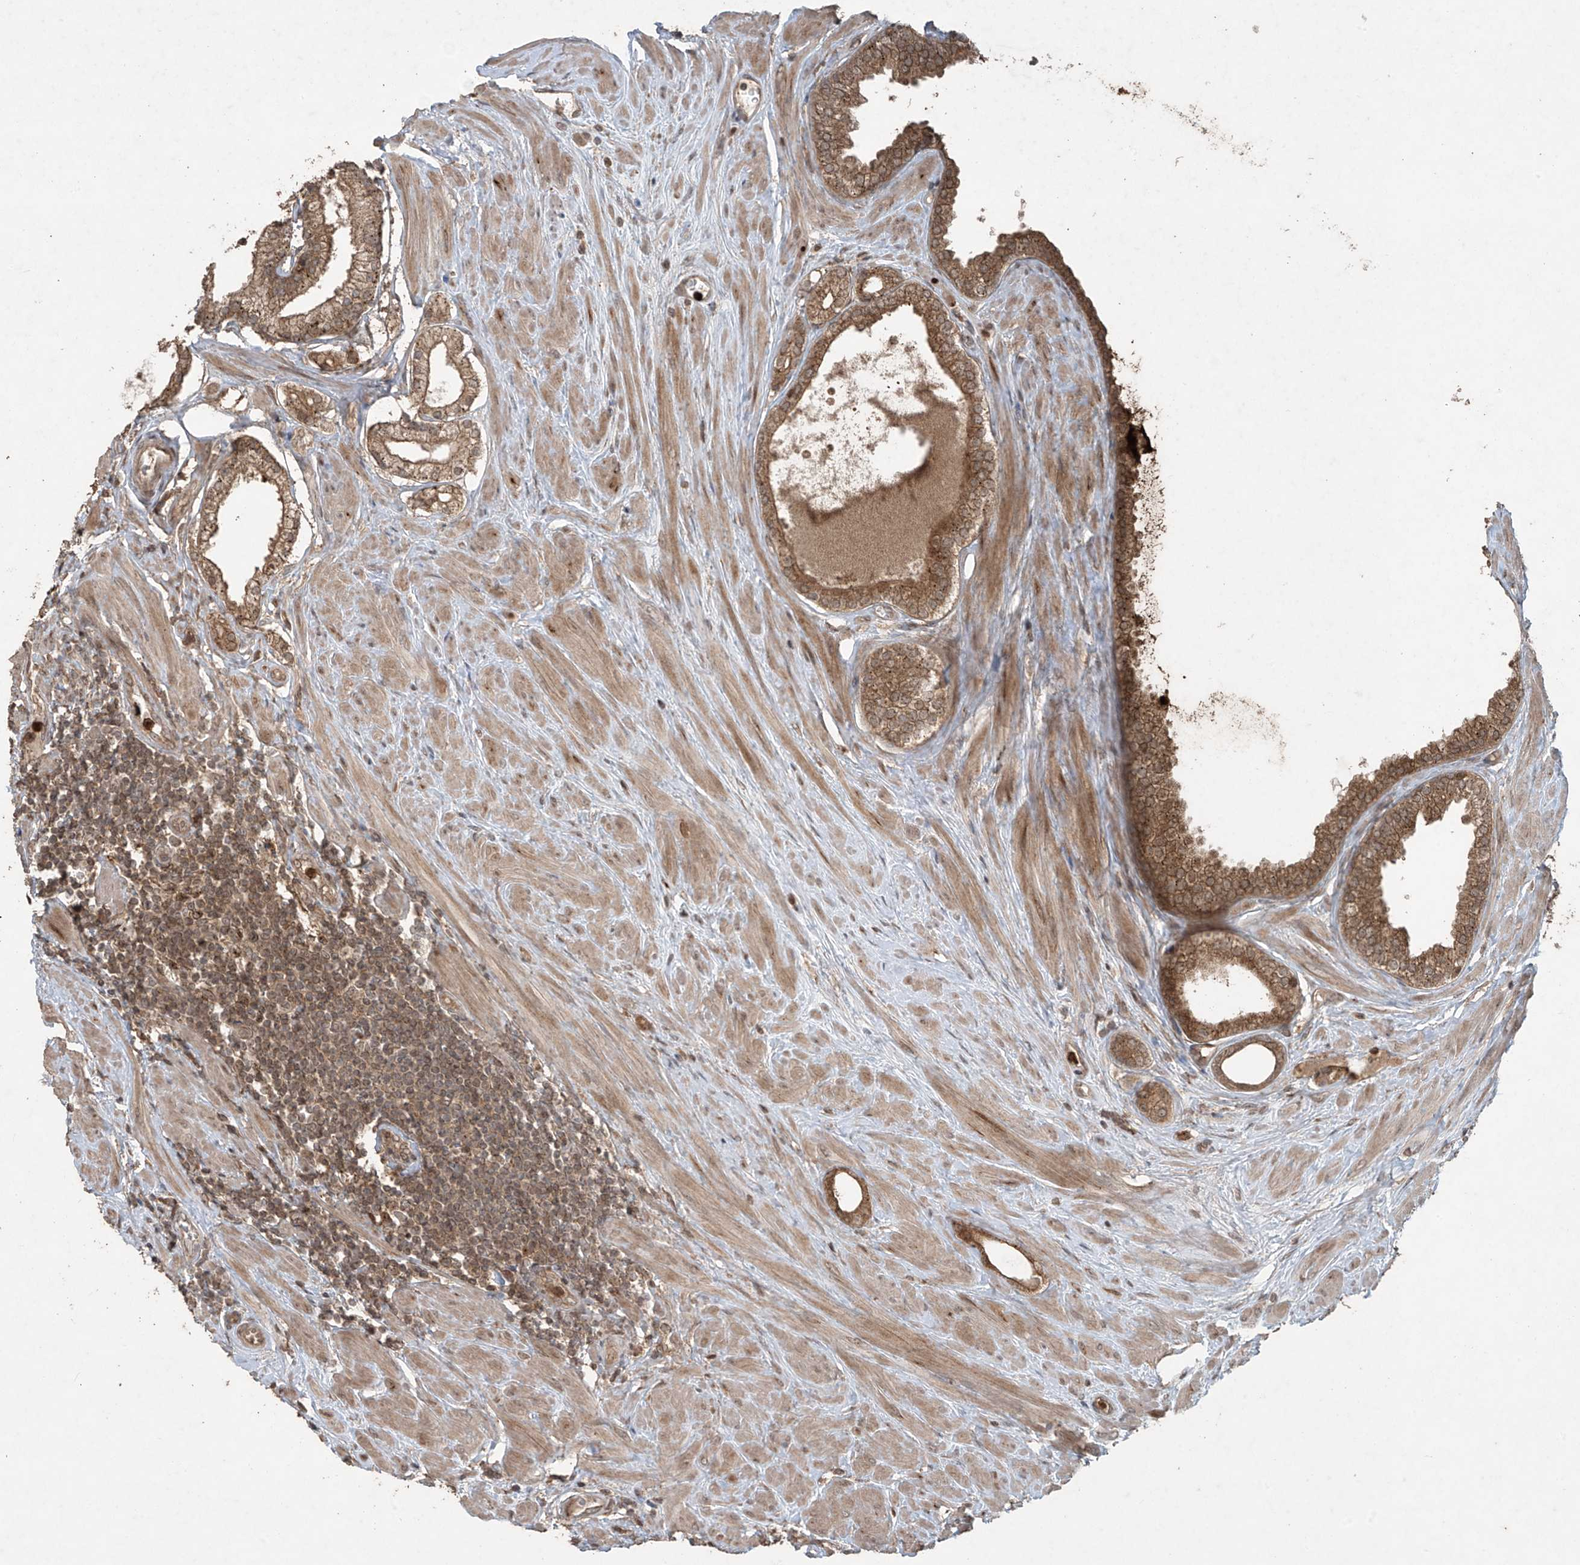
{"staining": {"intensity": "moderate", "quantity": ">75%", "location": "cytoplasmic/membranous"}, "tissue": "prostate cancer", "cell_type": "Tumor cells", "image_type": "cancer", "snomed": [{"axis": "morphology", "description": "Adenocarcinoma, Low grade"}, {"axis": "topography", "description": "Prostate"}], "caption": "Immunohistochemical staining of human prostate adenocarcinoma (low-grade) demonstrates medium levels of moderate cytoplasmic/membranous protein positivity in about >75% of tumor cells. (DAB (3,3'-diaminobenzidine) IHC with brightfield microscopy, high magnification).", "gene": "PGPEP1", "patient": {"sex": "male", "age": 62}}